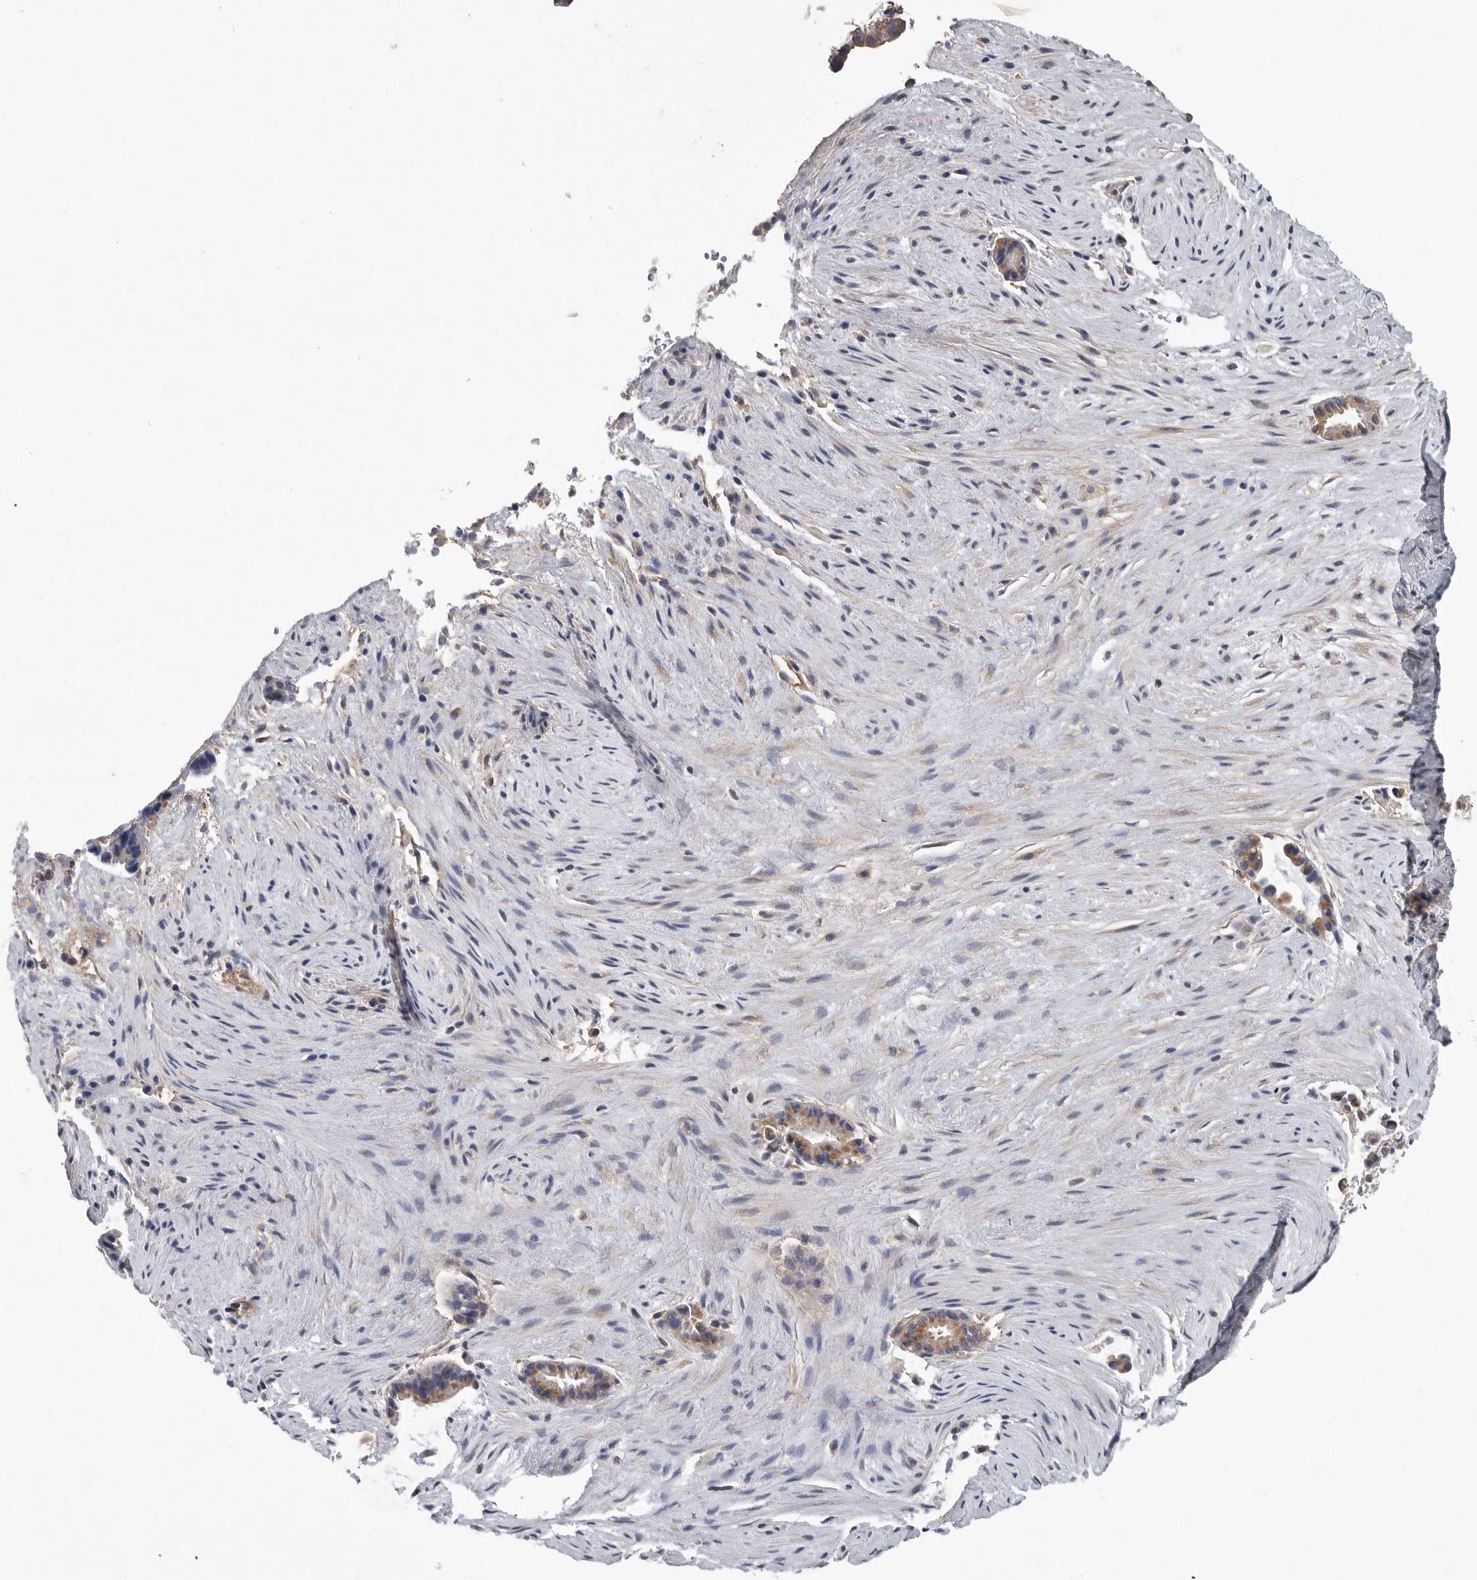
{"staining": {"intensity": "moderate", "quantity": ">75%", "location": "cytoplasmic/membranous"}, "tissue": "liver cancer", "cell_type": "Tumor cells", "image_type": "cancer", "snomed": [{"axis": "morphology", "description": "Cholangiocarcinoma"}, {"axis": "topography", "description": "Liver"}], "caption": "Immunohistochemical staining of human cholangiocarcinoma (liver) reveals medium levels of moderate cytoplasmic/membranous protein expression in approximately >75% of tumor cells.", "gene": "OXR1", "patient": {"sex": "female", "age": 55}}